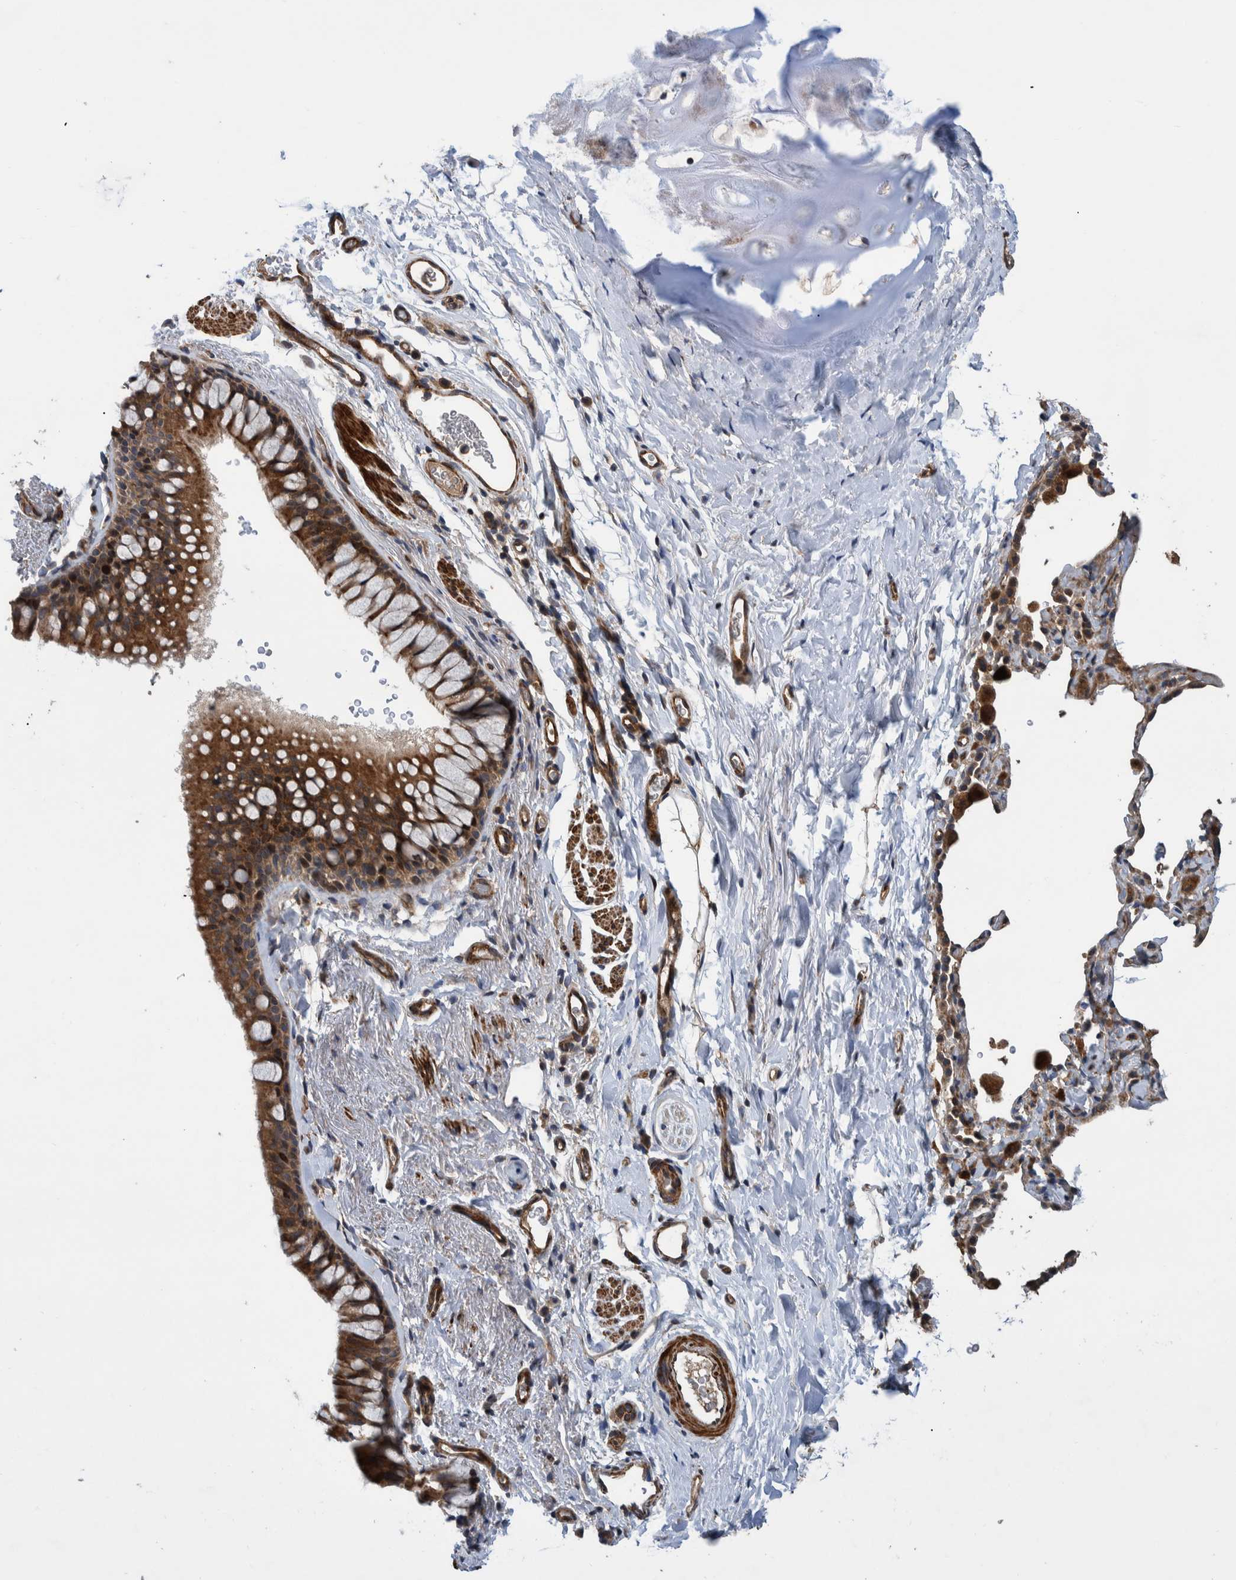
{"staining": {"intensity": "strong", "quantity": ">75%", "location": "cytoplasmic/membranous"}, "tissue": "bronchus", "cell_type": "Respiratory epithelial cells", "image_type": "normal", "snomed": [{"axis": "morphology", "description": "Normal tissue, NOS"}, {"axis": "topography", "description": "Cartilage tissue"}, {"axis": "topography", "description": "Bronchus"}], "caption": "A brown stain labels strong cytoplasmic/membranous positivity of a protein in respiratory epithelial cells of unremarkable bronchus. Ihc stains the protein in brown and the nuclei are stained blue.", "gene": "GRPEL2", "patient": {"sex": "female", "age": 53}}